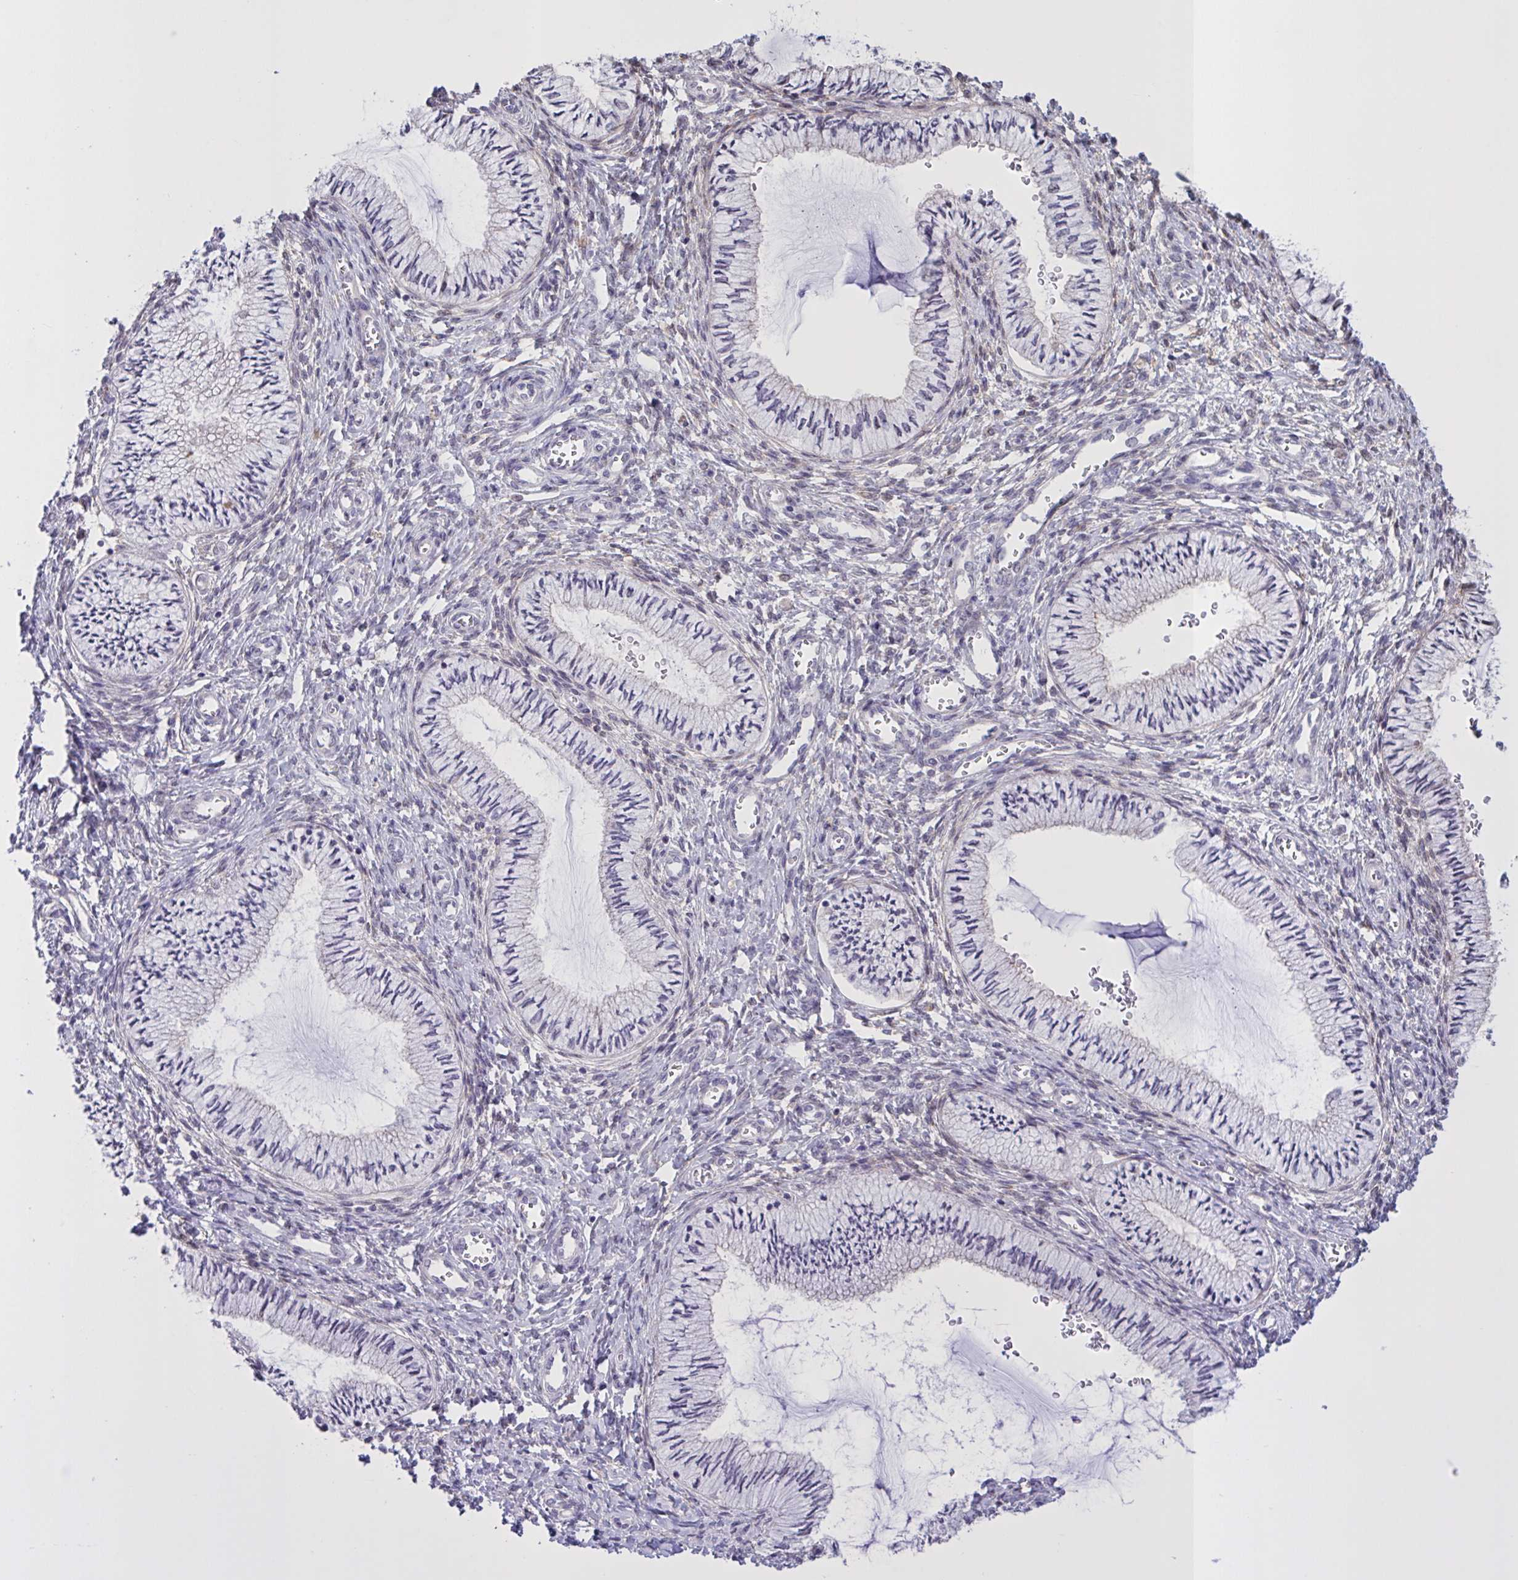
{"staining": {"intensity": "negative", "quantity": "none", "location": "none"}, "tissue": "cervix", "cell_type": "Glandular cells", "image_type": "normal", "snomed": [{"axis": "morphology", "description": "Normal tissue, NOS"}, {"axis": "topography", "description": "Cervix"}], "caption": "Immunohistochemistry photomicrograph of normal cervix: human cervix stained with DAB (3,3'-diaminobenzidine) shows no significant protein positivity in glandular cells. (DAB IHC with hematoxylin counter stain).", "gene": "MRGPRX2", "patient": {"sex": "female", "age": 24}}